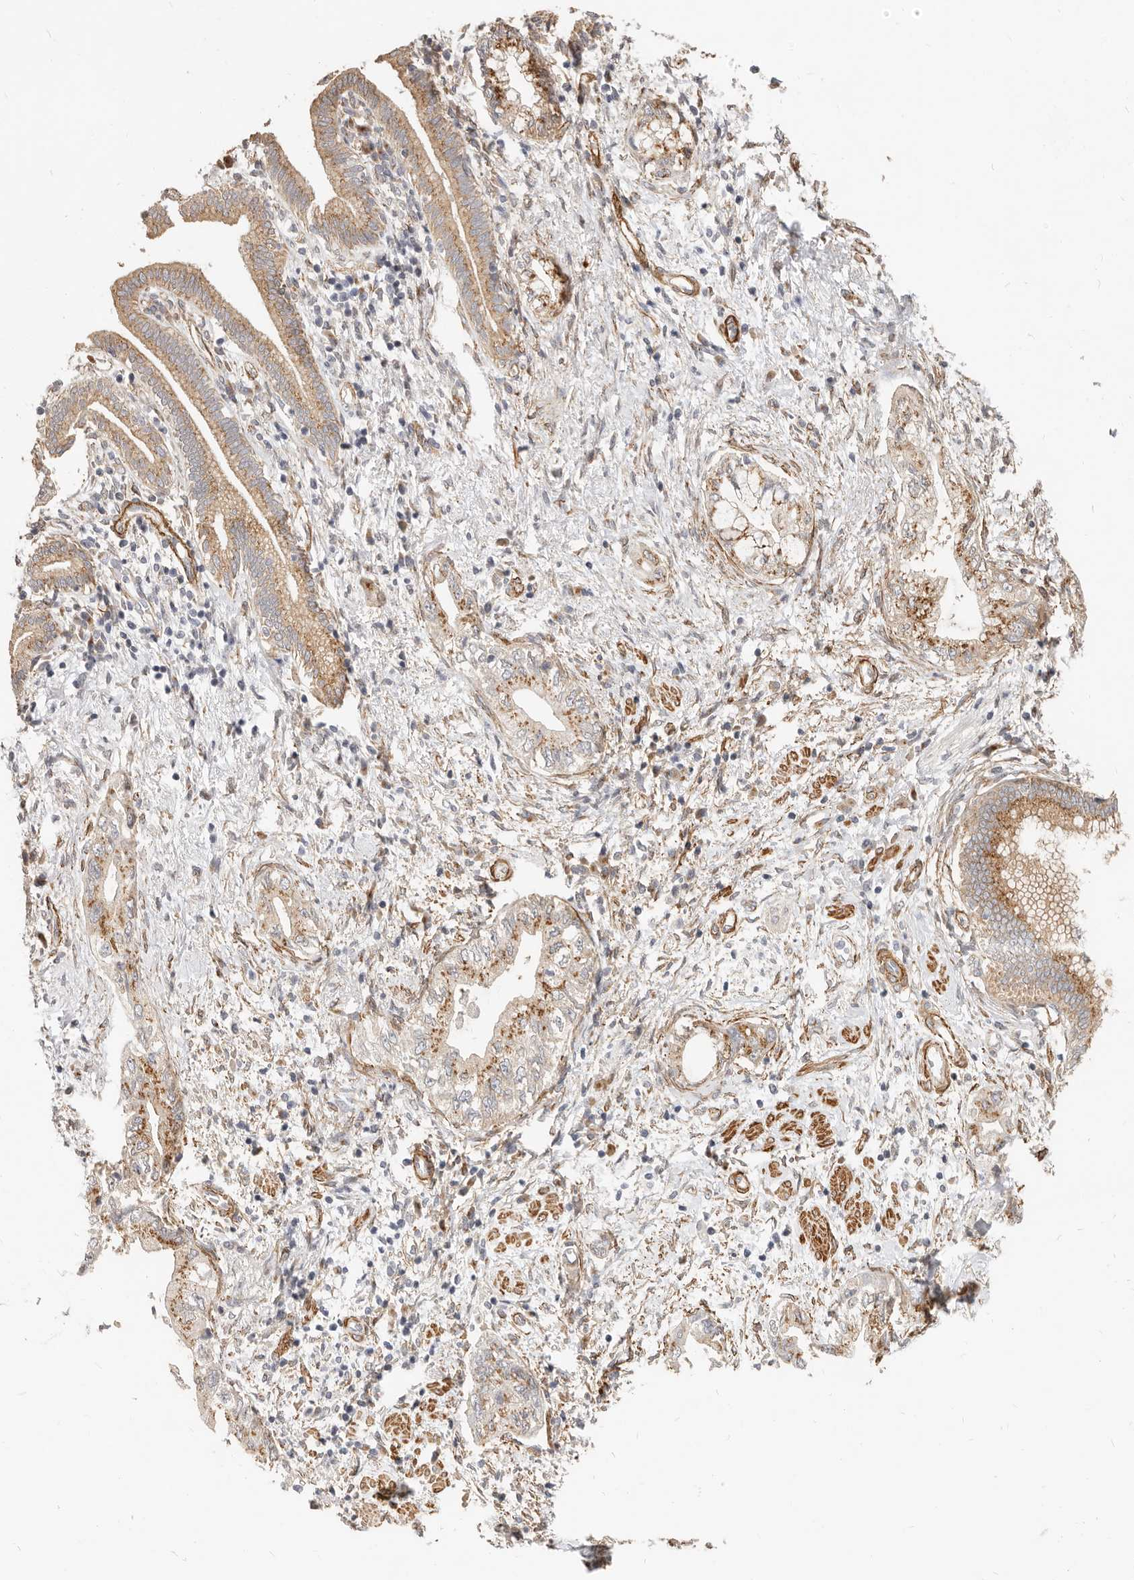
{"staining": {"intensity": "moderate", "quantity": ">75%", "location": "cytoplasmic/membranous,nuclear"}, "tissue": "pancreatic cancer", "cell_type": "Tumor cells", "image_type": "cancer", "snomed": [{"axis": "morphology", "description": "Adenocarcinoma, NOS"}, {"axis": "topography", "description": "Pancreas"}], "caption": "IHC of human pancreatic cancer (adenocarcinoma) demonstrates medium levels of moderate cytoplasmic/membranous and nuclear expression in approximately >75% of tumor cells.", "gene": "RABAC1", "patient": {"sex": "female", "age": 73}}